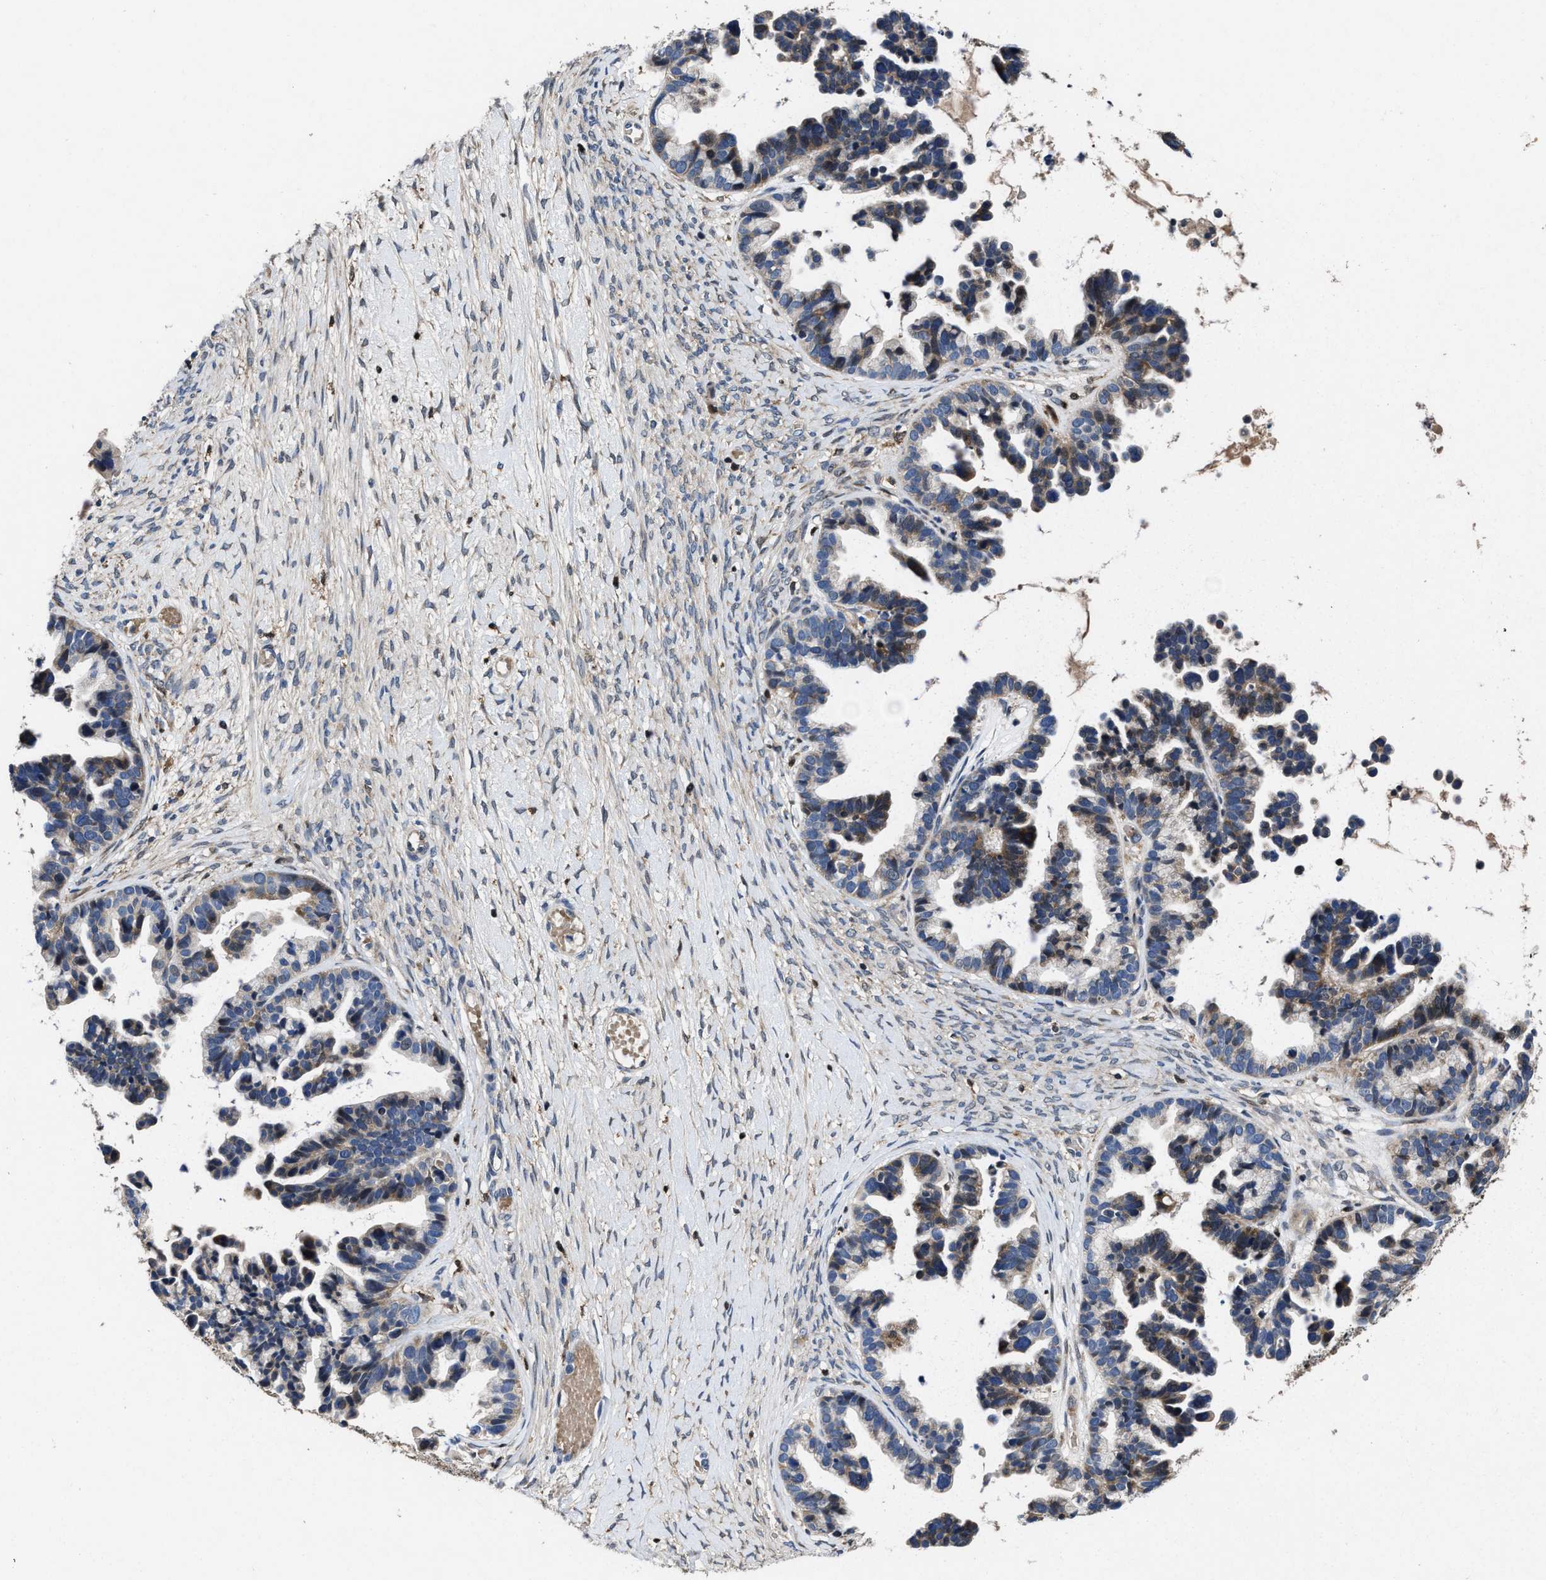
{"staining": {"intensity": "weak", "quantity": "25%-75%", "location": "cytoplasmic/membranous"}, "tissue": "ovarian cancer", "cell_type": "Tumor cells", "image_type": "cancer", "snomed": [{"axis": "morphology", "description": "Cystadenocarcinoma, serous, NOS"}, {"axis": "topography", "description": "Ovary"}], "caption": "Immunohistochemical staining of ovarian cancer (serous cystadenocarcinoma) reveals low levels of weak cytoplasmic/membranous staining in approximately 25%-75% of tumor cells. (DAB IHC, brown staining for protein, blue staining for nuclei).", "gene": "RGS10", "patient": {"sex": "female", "age": 56}}